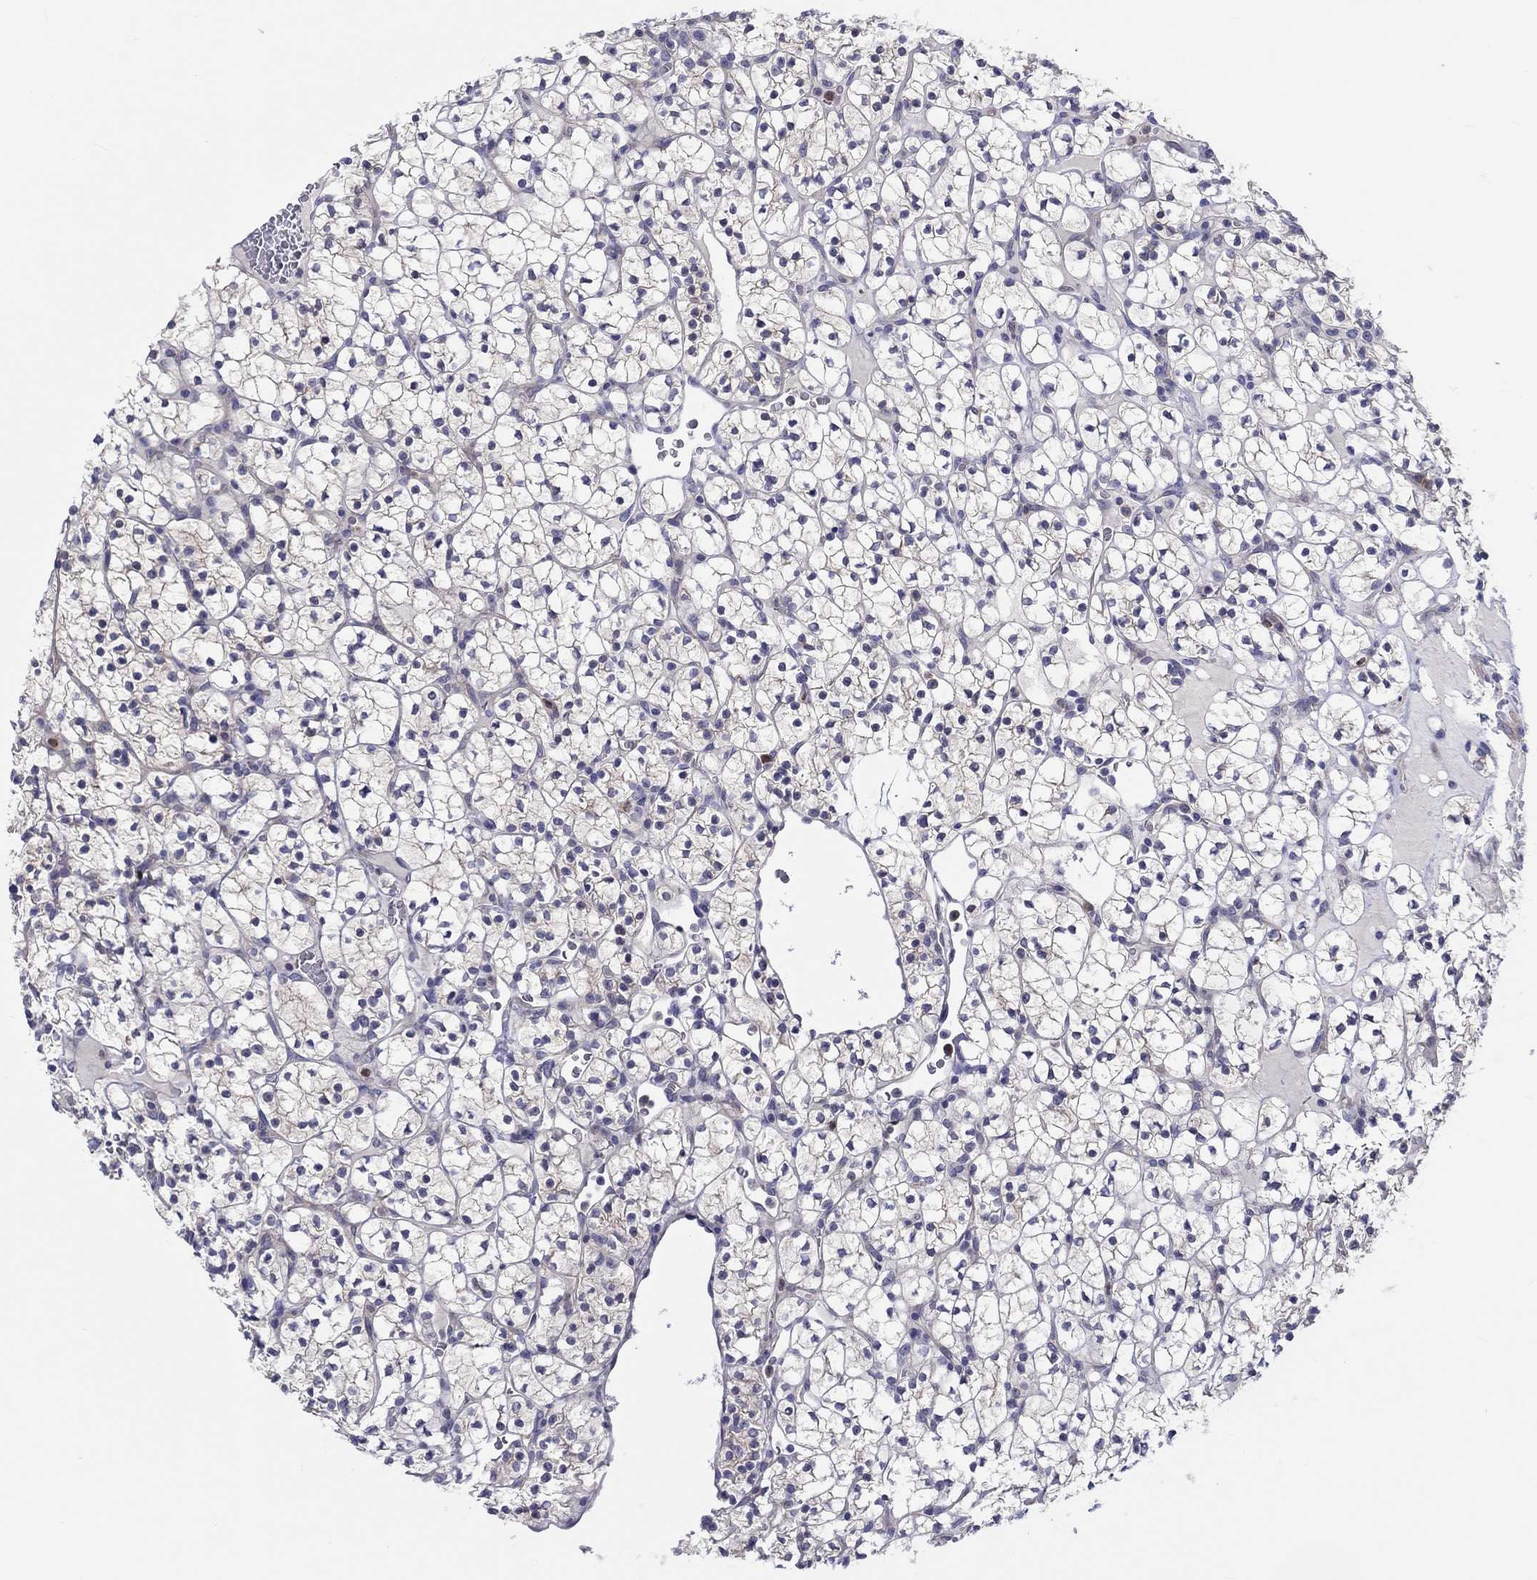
{"staining": {"intensity": "negative", "quantity": "none", "location": "none"}, "tissue": "renal cancer", "cell_type": "Tumor cells", "image_type": "cancer", "snomed": [{"axis": "morphology", "description": "Adenocarcinoma, NOS"}, {"axis": "topography", "description": "Kidney"}], "caption": "This is an IHC photomicrograph of adenocarcinoma (renal). There is no expression in tumor cells.", "gene": "ABCG4", "patient": {"sex": "female", "age": 89}}